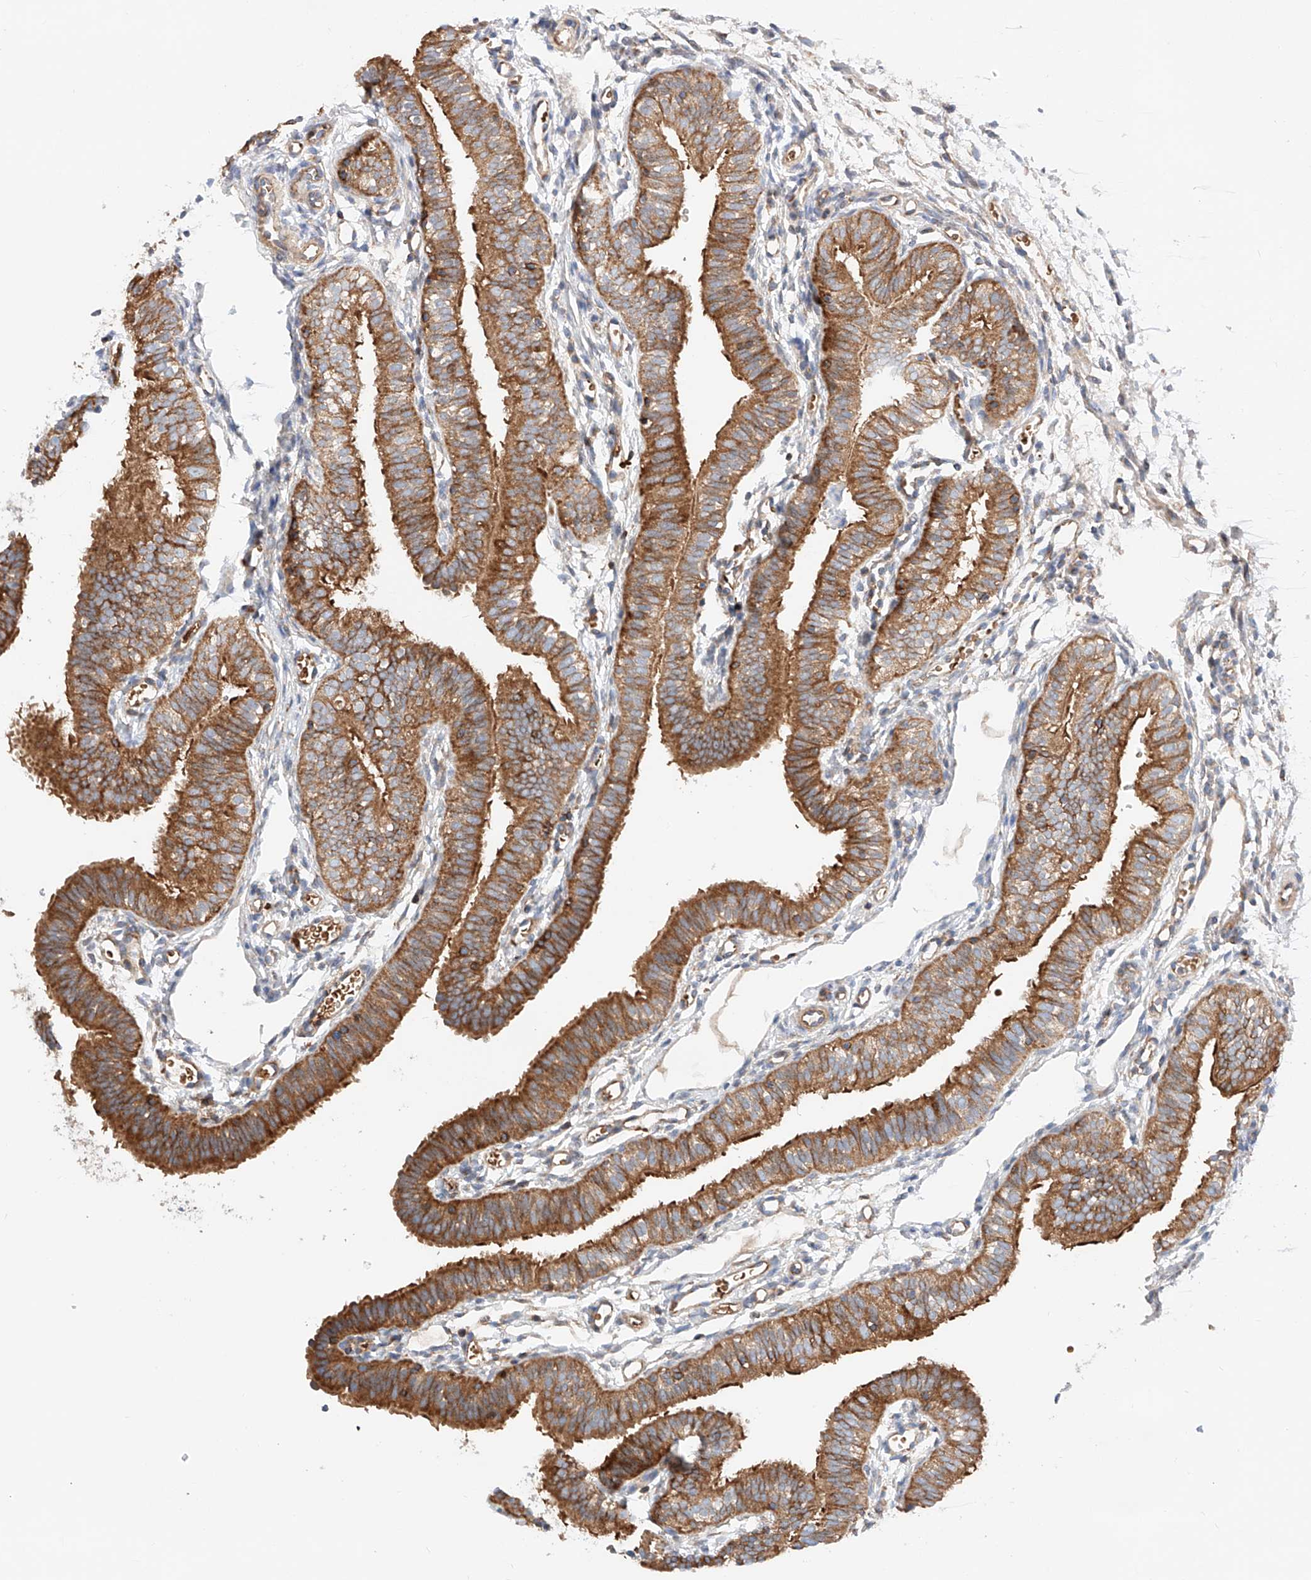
{"staining": {"intensity": "strong", "quantity": ">75%", "location": "cytoplasmic/membranous"}, "tissue": "fallopian tube", "cell_type": "Glandular cells", "image_type": "normal", "snomed": [{"axis": "morphology", "description": "Normal tissue, NOS"}, {"axis": "topography", "description": "Fallopian tube"}], "caption": "Normal fallopian tube was stained to show a protein in brown. There is high levels of strong cytoplasmic/membranous expression in about >75% of glandular cells. (Brightfield microscopy of DAB IHC at high magnification).", "gene": "NR1D1", "patient": {"sex": "female", "age": 35}}